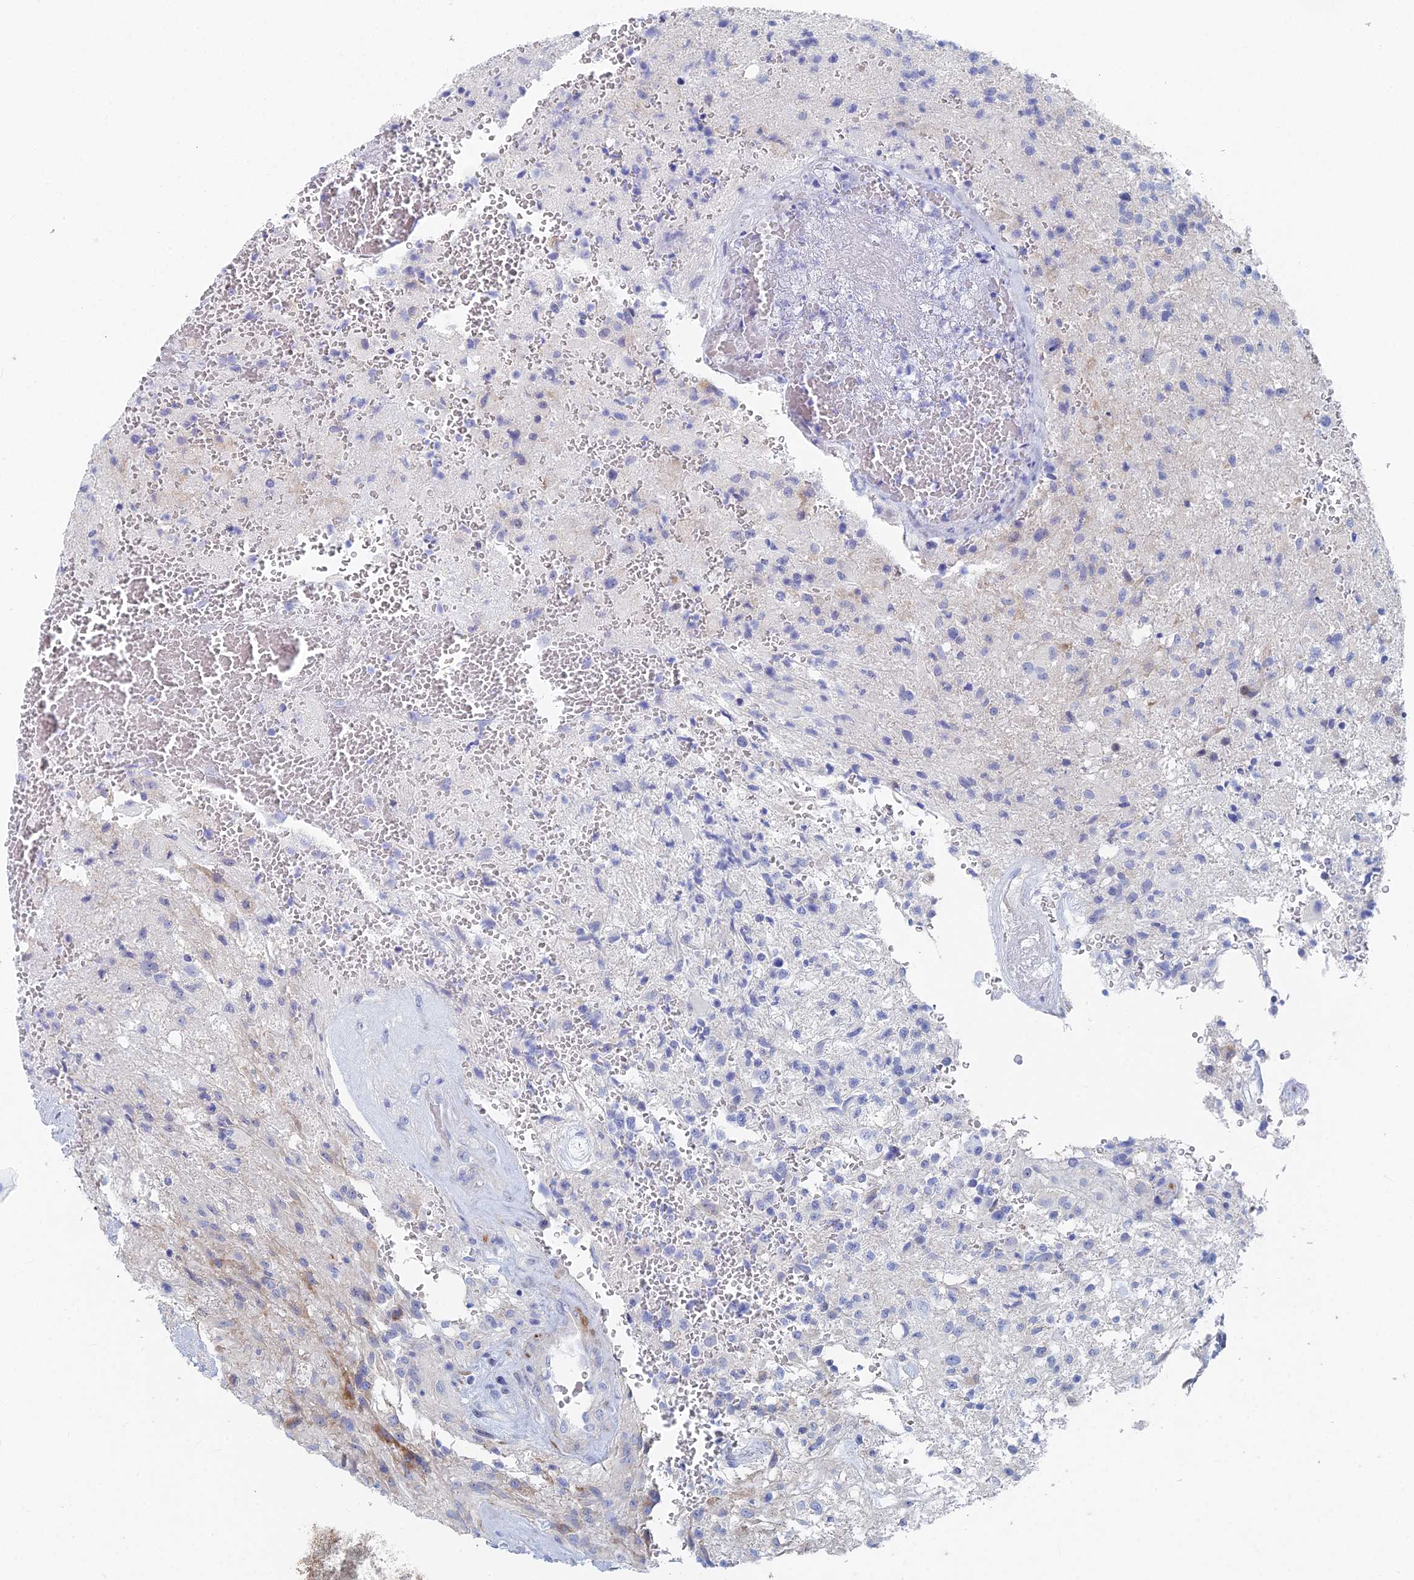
{"staining": {"intensity": "negative", "quantity": "none", "location": "none"}, "tissue": "glioma", "cell_type": "Tumor cells", "image_type": "cancer", "snomed": [{"axis": "morphology", "description": "Glioma, malignant, High grade"}, {"axis": "topography", "description": "Brain"}], "caption": "A histopathology image of high-grade glioma (malignant) stained for a protein exhibits no brown staining in tumor cells.", "gene": "DRGX", "patient": {"sex": "male", "age": 56}}